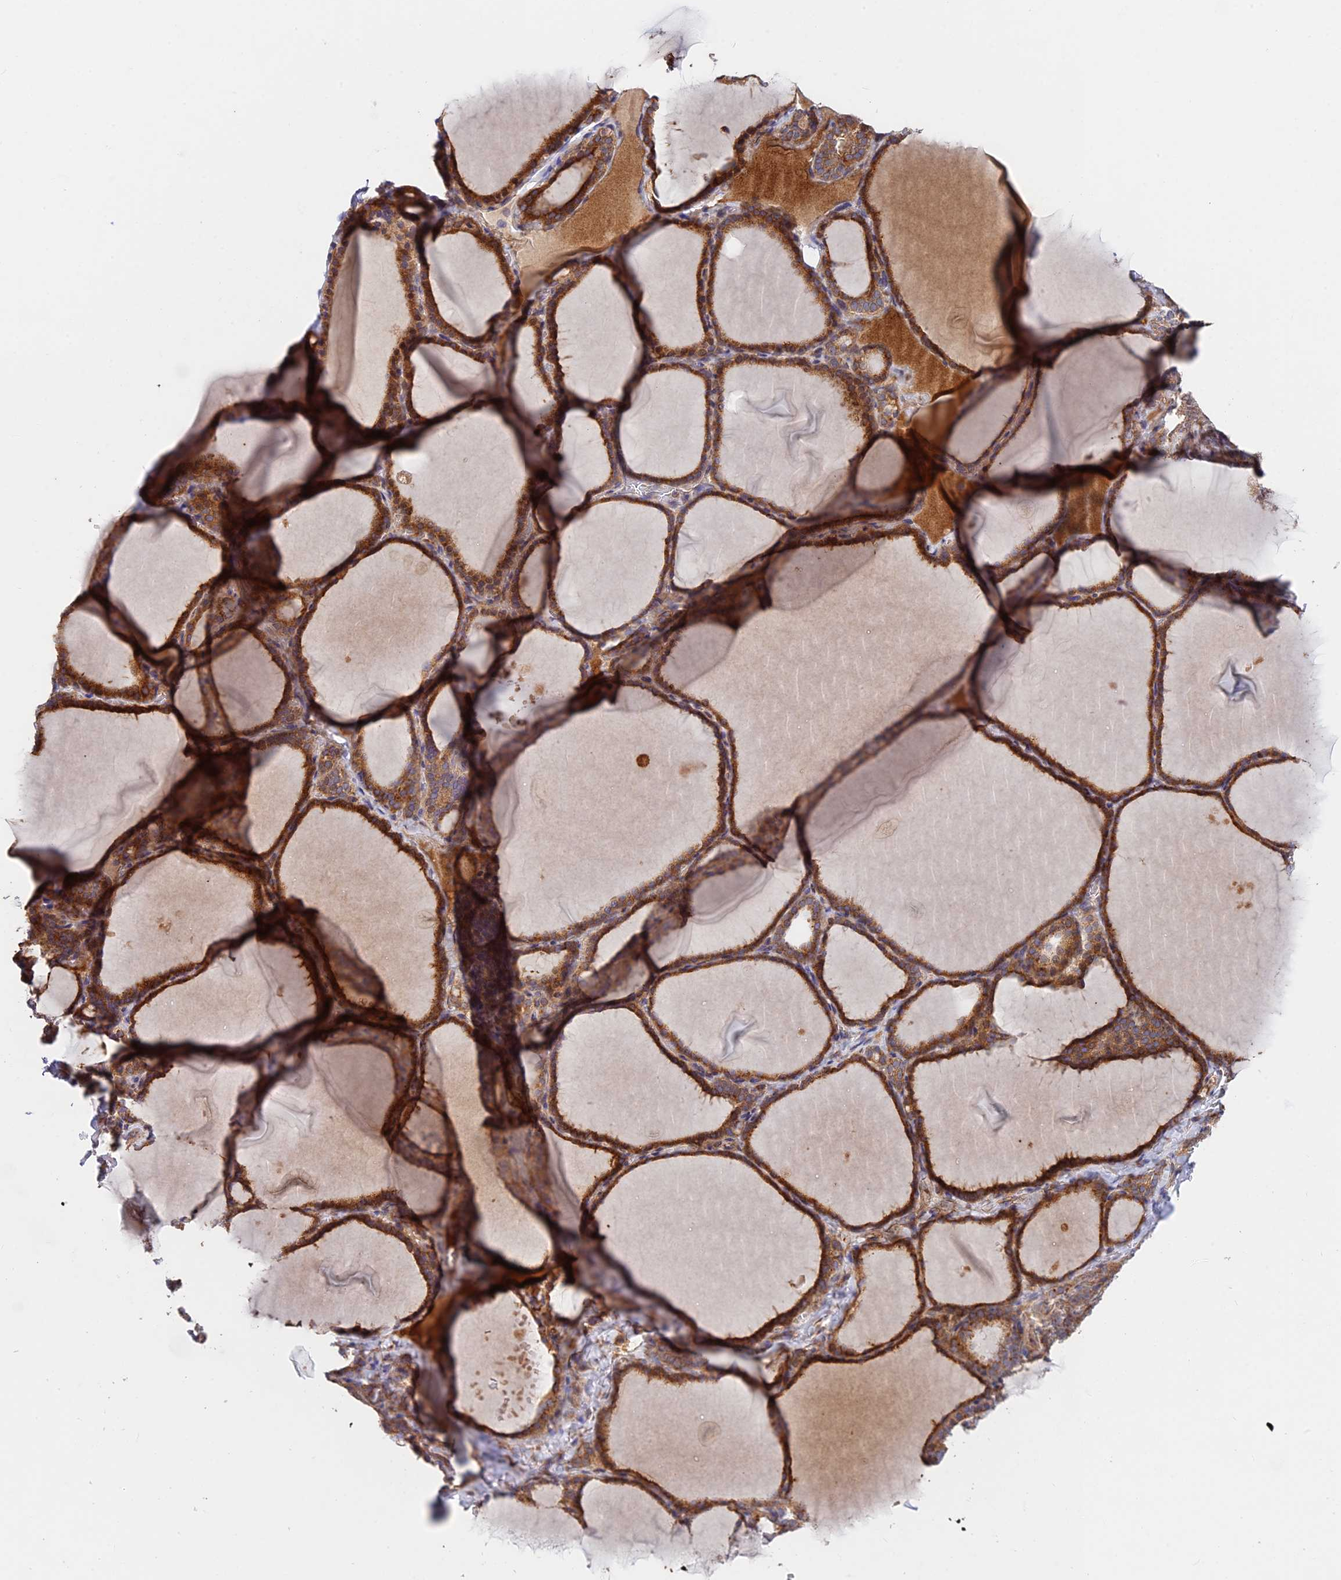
{"staining": {"intensity": "moderate", "quantity": ">75%", "location": "cytoplasmic/membranous"}, "tissue": "thyroid gland", "cell_type": "Glandular cells", "image_type": "normal", "snomed": [{"axis": "morphology", "description": "Normal tissue, NOS"}, {"axis": "topography", "description": "Thyroid gland"}], "caption": "An immunohistochemistry photomicrograph of benign tissue is shown. Protein staining in brown labels moderate cytoplasmic/membranous positivity in thyroid gland within glandular cells.", "gene": "FUOM", "patient": {"sex": "female", "age": 39}}